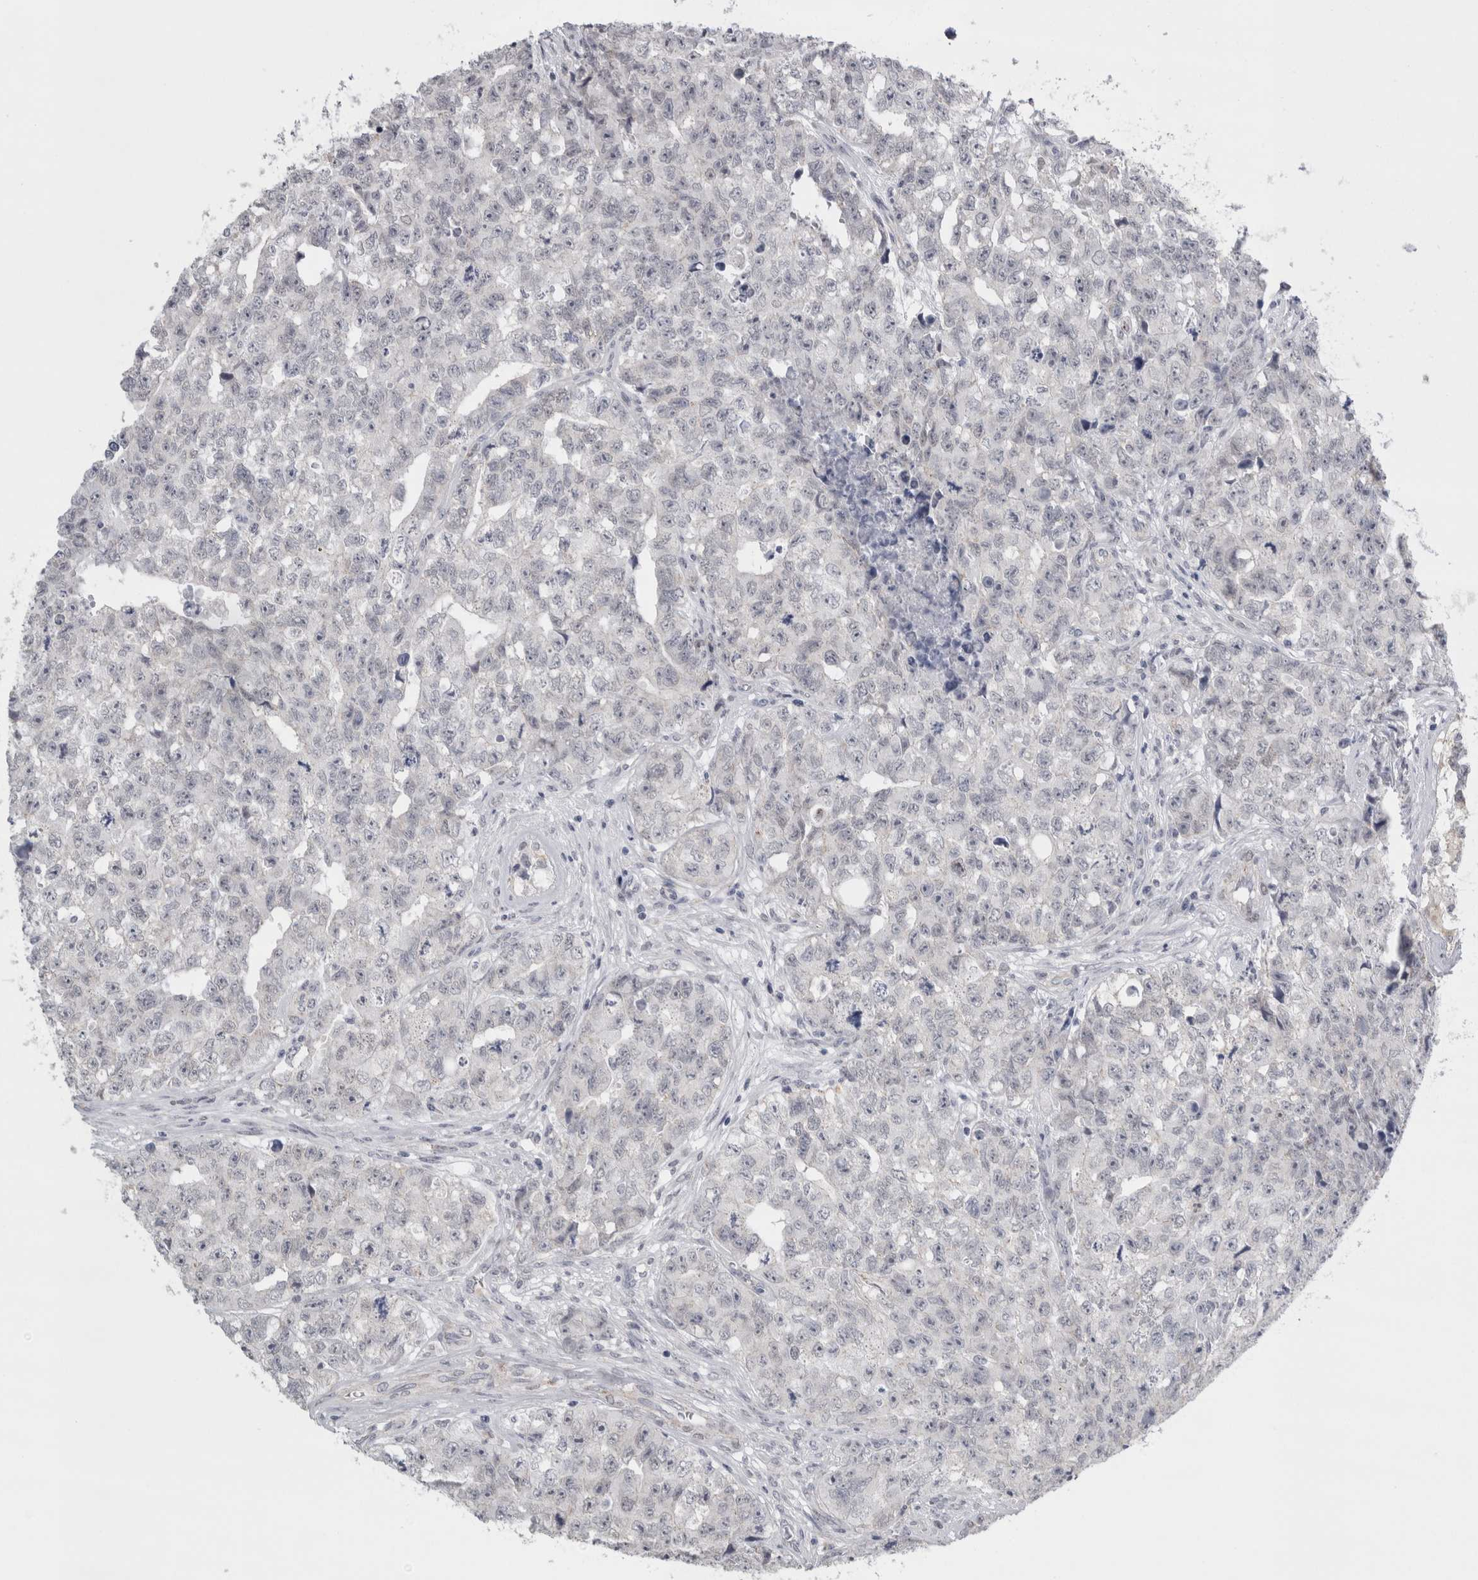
{"staining": {"intensity": "negative", "quantity": "none", "location": "none"}, "tissue": "testis cancer", "cell_type": "Tumor cells", "image_type": "cancer", "snomed": [{"axis": "morphology", "description": "Carcinoma, Embryonal, NOS"}, {"axis": "topography", "description": "Testis"}], "caption": "This histopathology image is of testis embryonal carcinoma stained with immunohistochemistry (IHC) to label a protein in brown with the nuclei are counter-stained blue. There is no staining in tumor cells. (DAB (3,3'-diaminobenzidine) IHC visualized using brightfield microscopy, high magnification).", "gene": "PLIN1", "patient": {"sex": "male", "age": 28}}